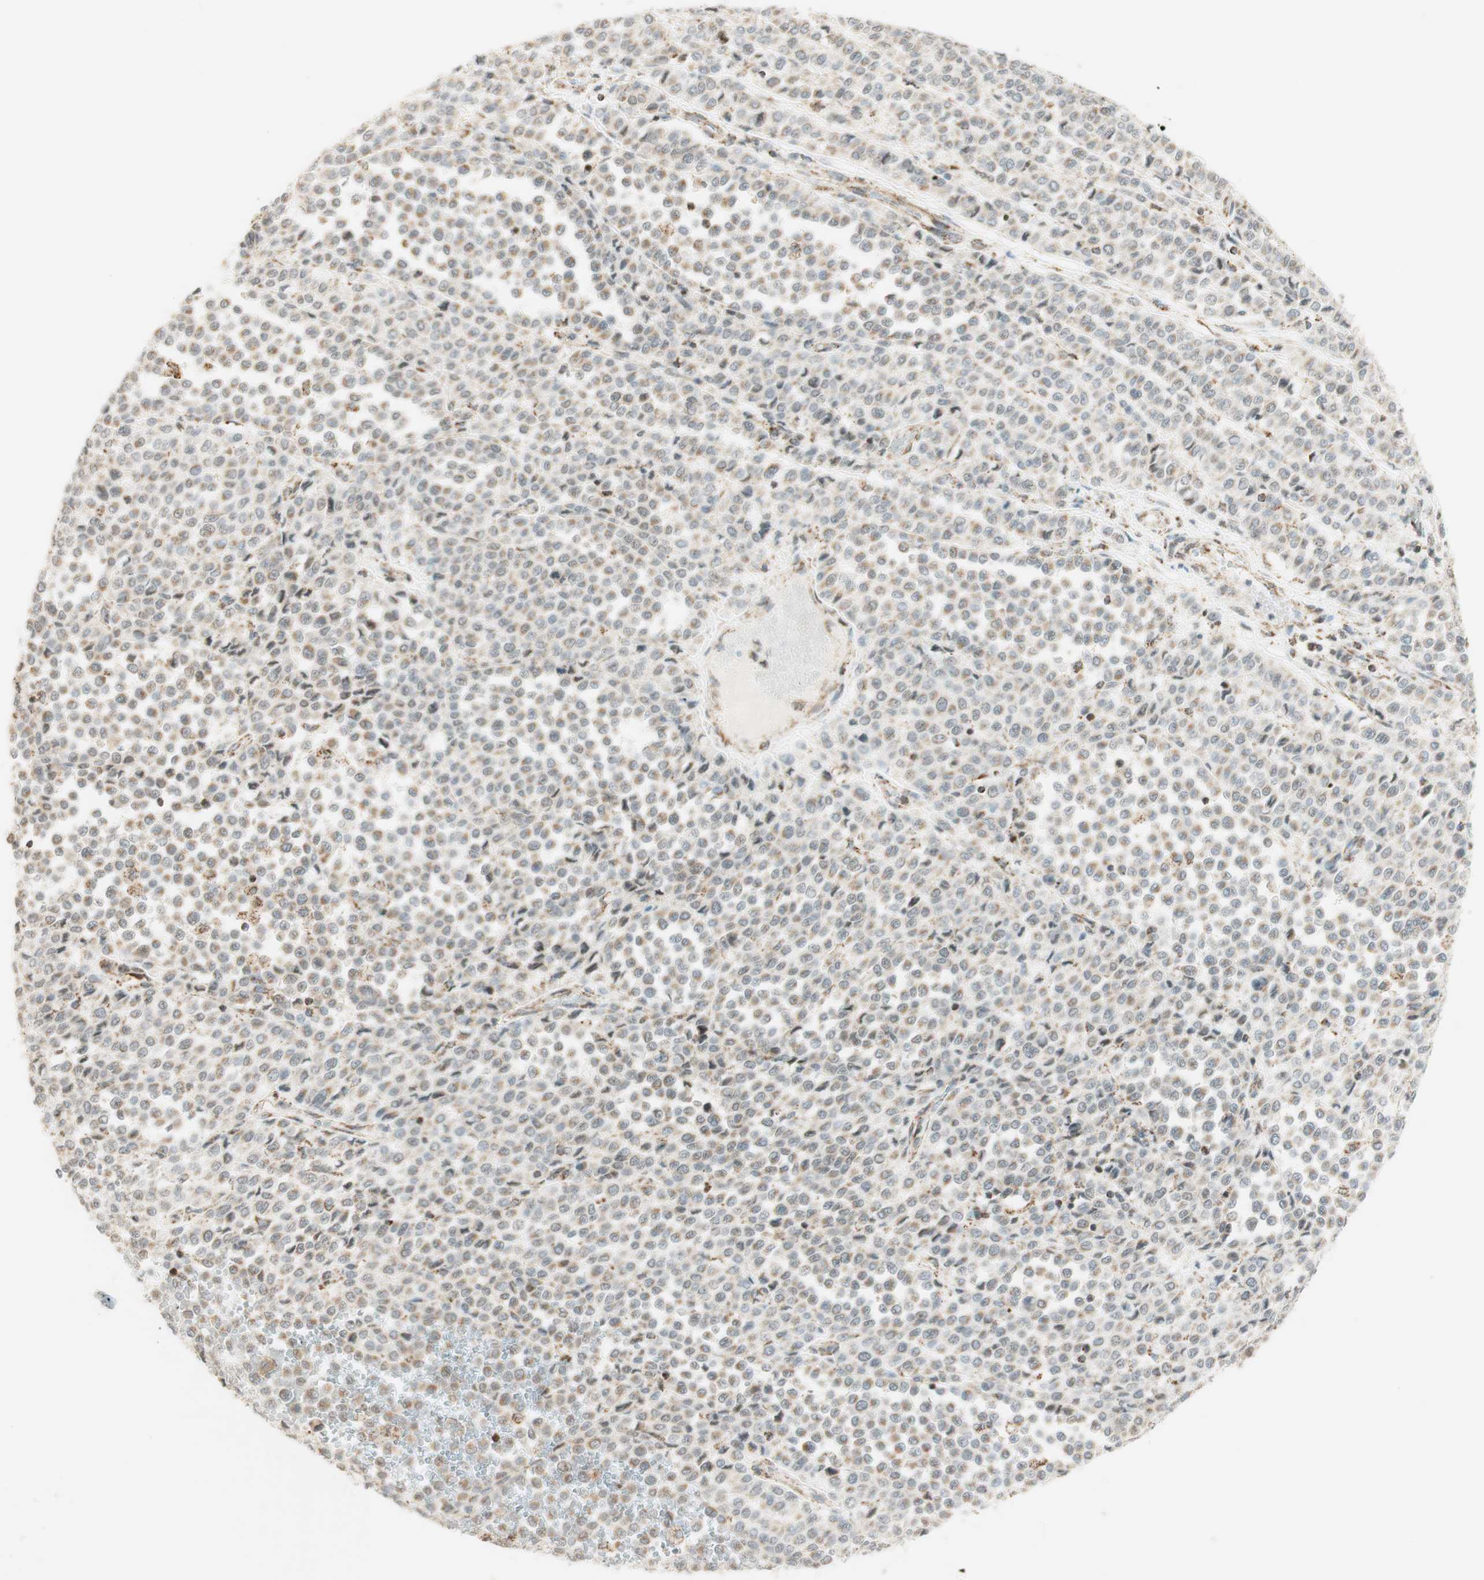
{"staining": {"intensity": "weak", "quantity": "25%-75%", "location": "cytoplasmic/membranous"}, "tissue": "melanoma", "cell_type": "Tumor cells", "image_type": "cancer", "snomed": [{"axis": "morphology", "description": "Malignant melanoma, Metastatic site"}, {"axis": "topography", "description": "Pancreas"}], "caption": "Weak cytoplasmic/membranous expression is identified in about 25%-75% of tumor cells in melanoma.", "gene": "ZNF782", "patient": {"sex": "female", "age": 30}}